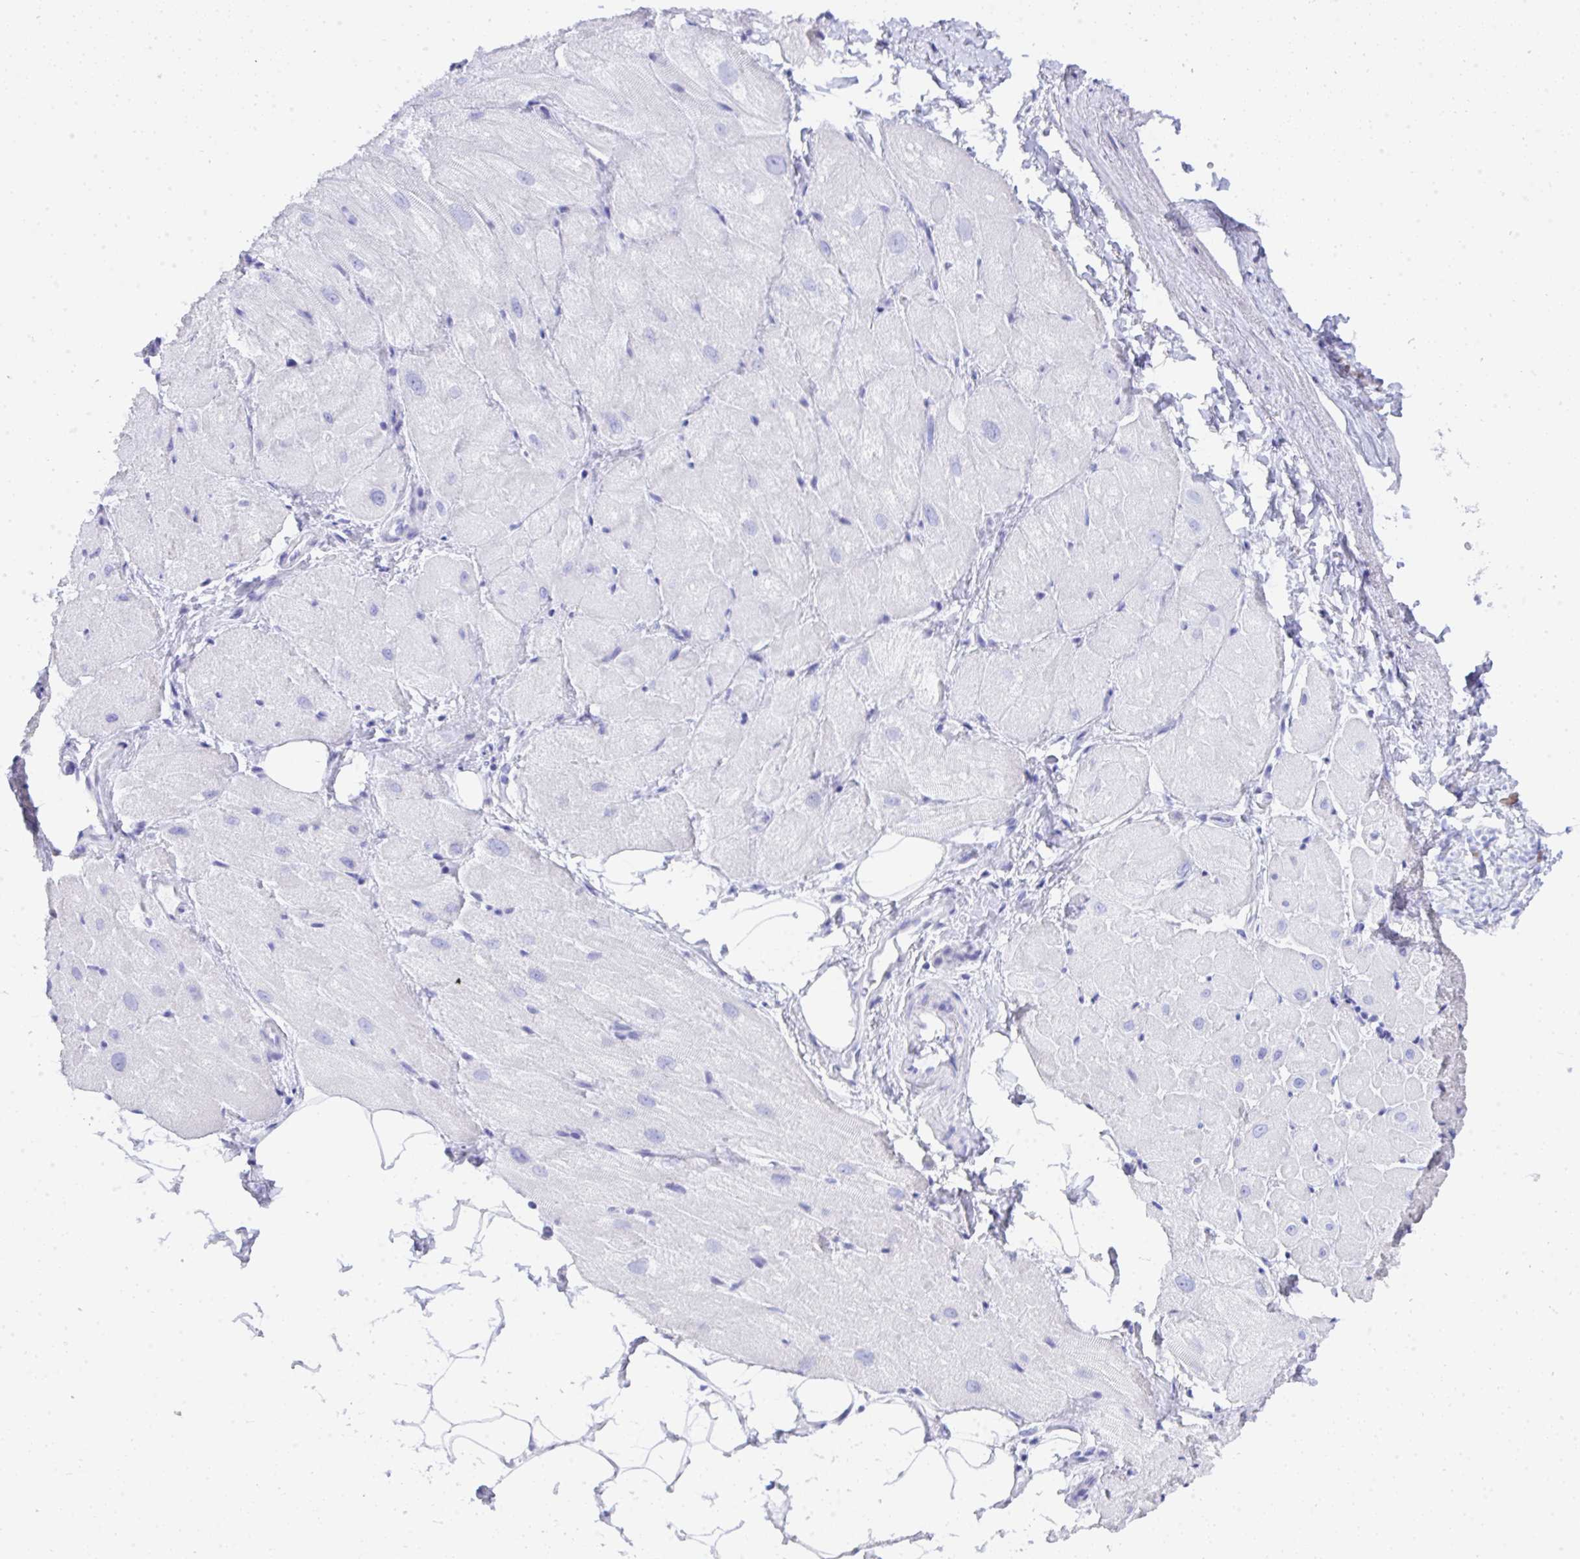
{"staining": {"intensity": "negative", "quantity": "none", "location": "none"}, "tissue": "heart muscle", "cell_type": "Cardiomyocytes", "image_type": "normal", "snomed": [{"axis": "morphology", "description": "Normal tissue, NOS"}, {"axis": "topography", "description": "Heart"}], "caption": "This histopathology image is of normal heart muscle stained with immunohistochemistry (IHC) to label a protein in brown with the nuclei are counter-stained blue. There is no expression in cardiomyocytes. The staining was performed using DAB (3,3'-diaminobenzidine) to visualize the protein expression in brown, while the nuclei were stained in blue with hematoxylin (Magnification: 20x).", "gene": "SEL1L2", "patient": {"sex": "male", "age": 62}}